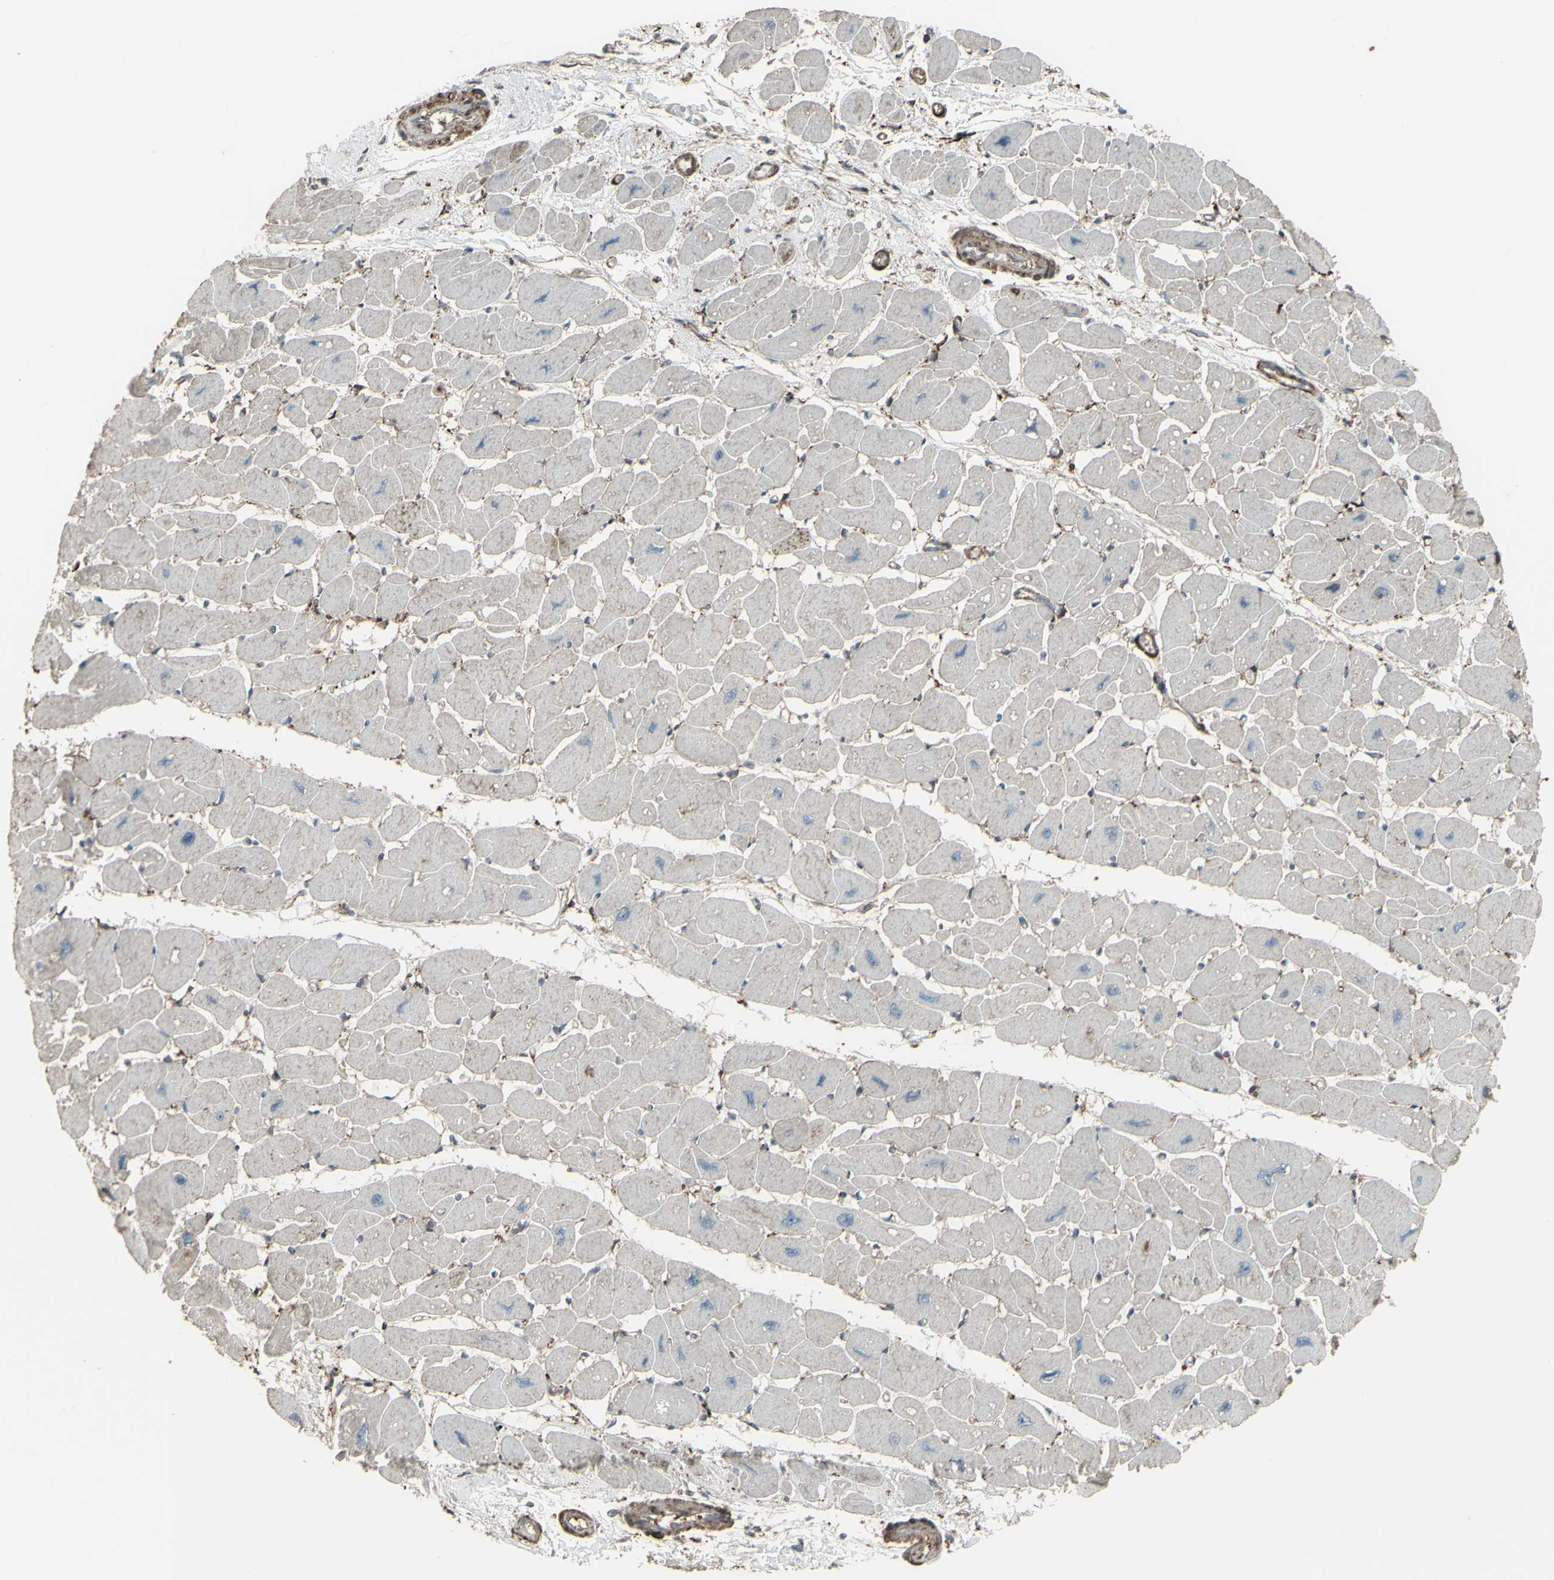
{"staining": {"intensity": "weak", "quantity": "25%-75%", "location": "cytoplasmic/membranous"}, "tissue": "heart muscle", "cell_type": "Cardiomyocytes", "image_type": "normal", "snomed": [{"axis": "morphology", "description": "Normal tissue, NOS"}, {"axis": "topography", "description": "Heart"}], "caption": "Heart muscle stained with DAB IHC exhibits low levels of weak cytoplasmic/membranous expression in about 25%-75% of cardiomyocytes.", "gene": "SMO", "patient": {"sex": "female", "age": 54}}